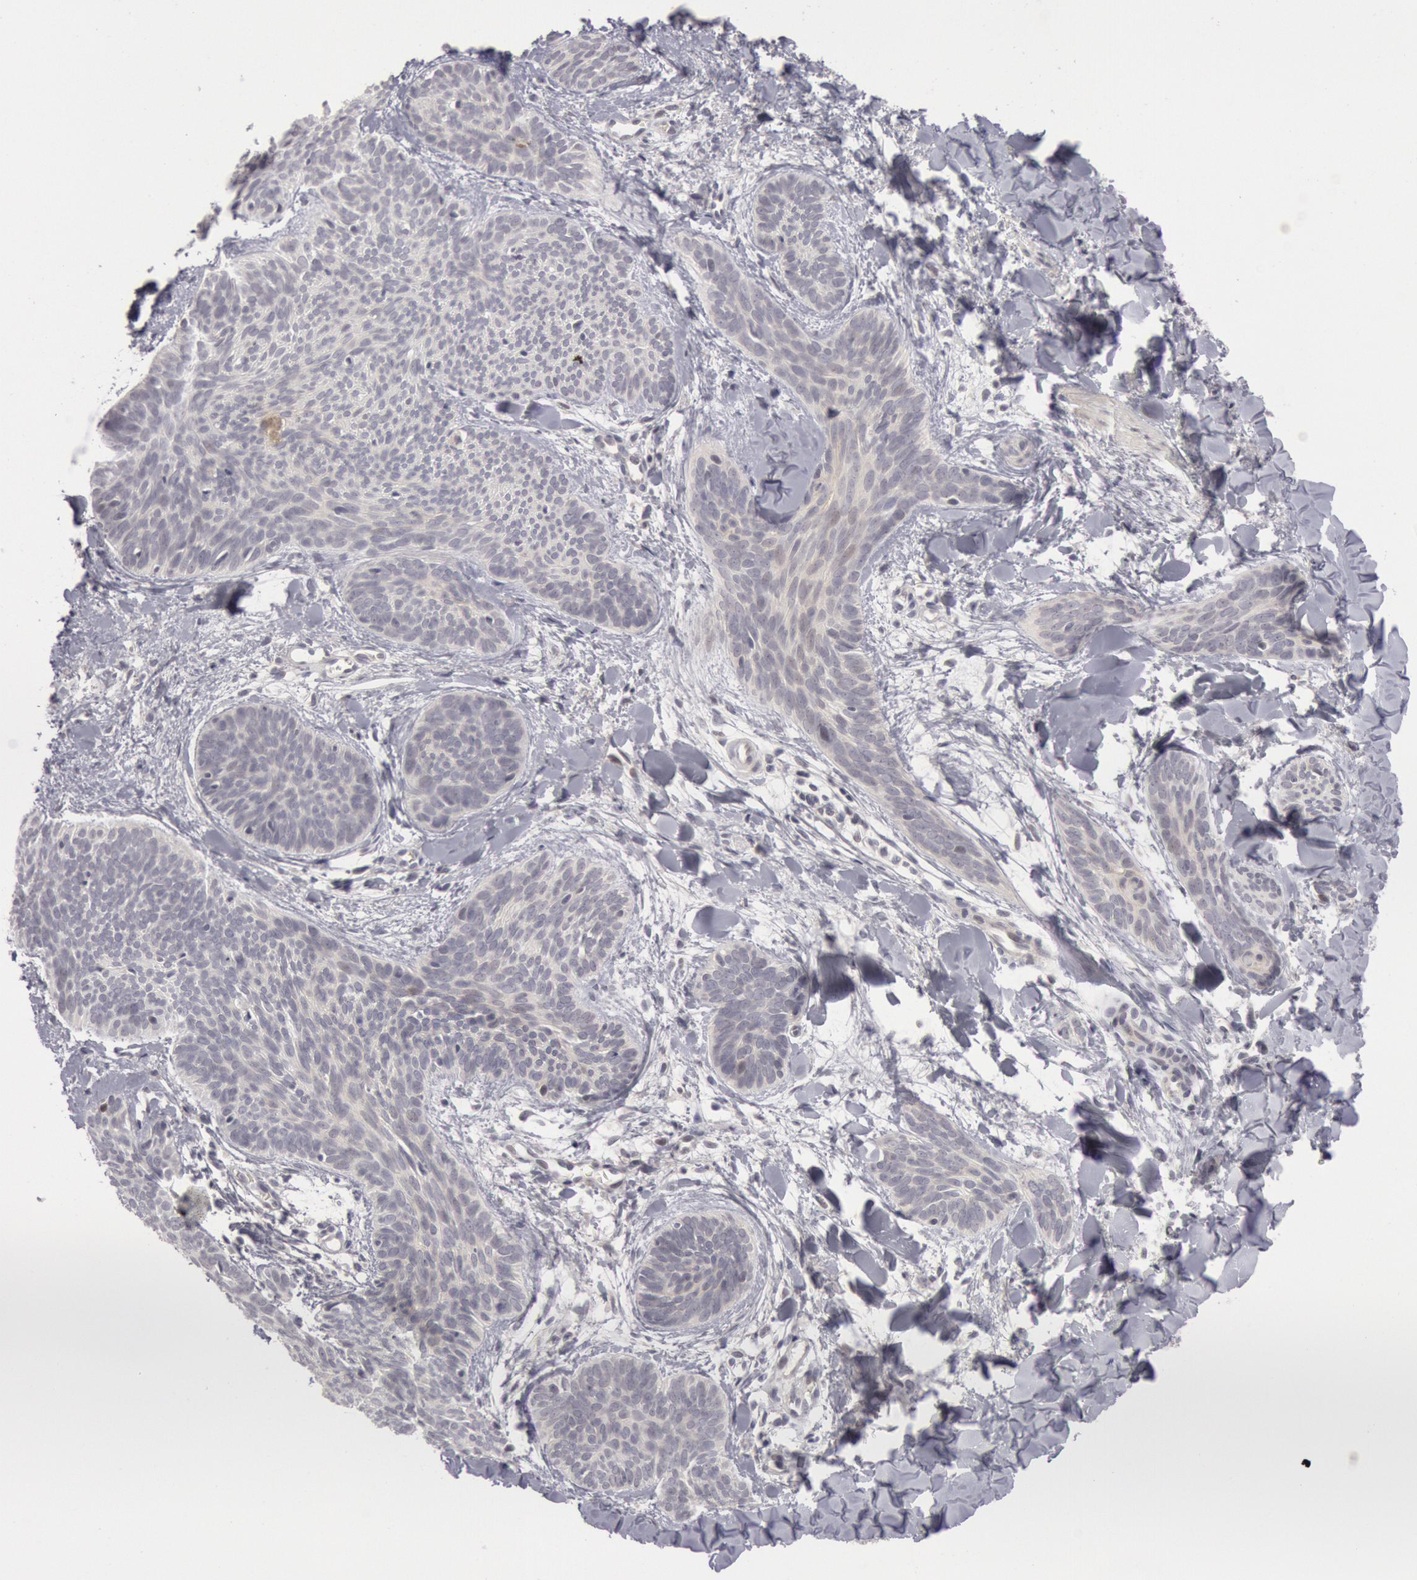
{"staining": {"intensity": "negative", "quantity": "none", "location": "none"}, "tissue": "skin cancer", "cell_type": "Tumor cells", "image_type": "cancer", "snomed": [{"axis": "morphology", "description": "Basal cell carcinoma"}, {"axis": "topography", "description": "Skin"}], "caption": "Immunohistochemical staining of skin cancer (basal cell carcinoma) shows no significant expression in tumor cells.", "gene": "JOSD1", "patient": {"sex": "female", "age": 81}}